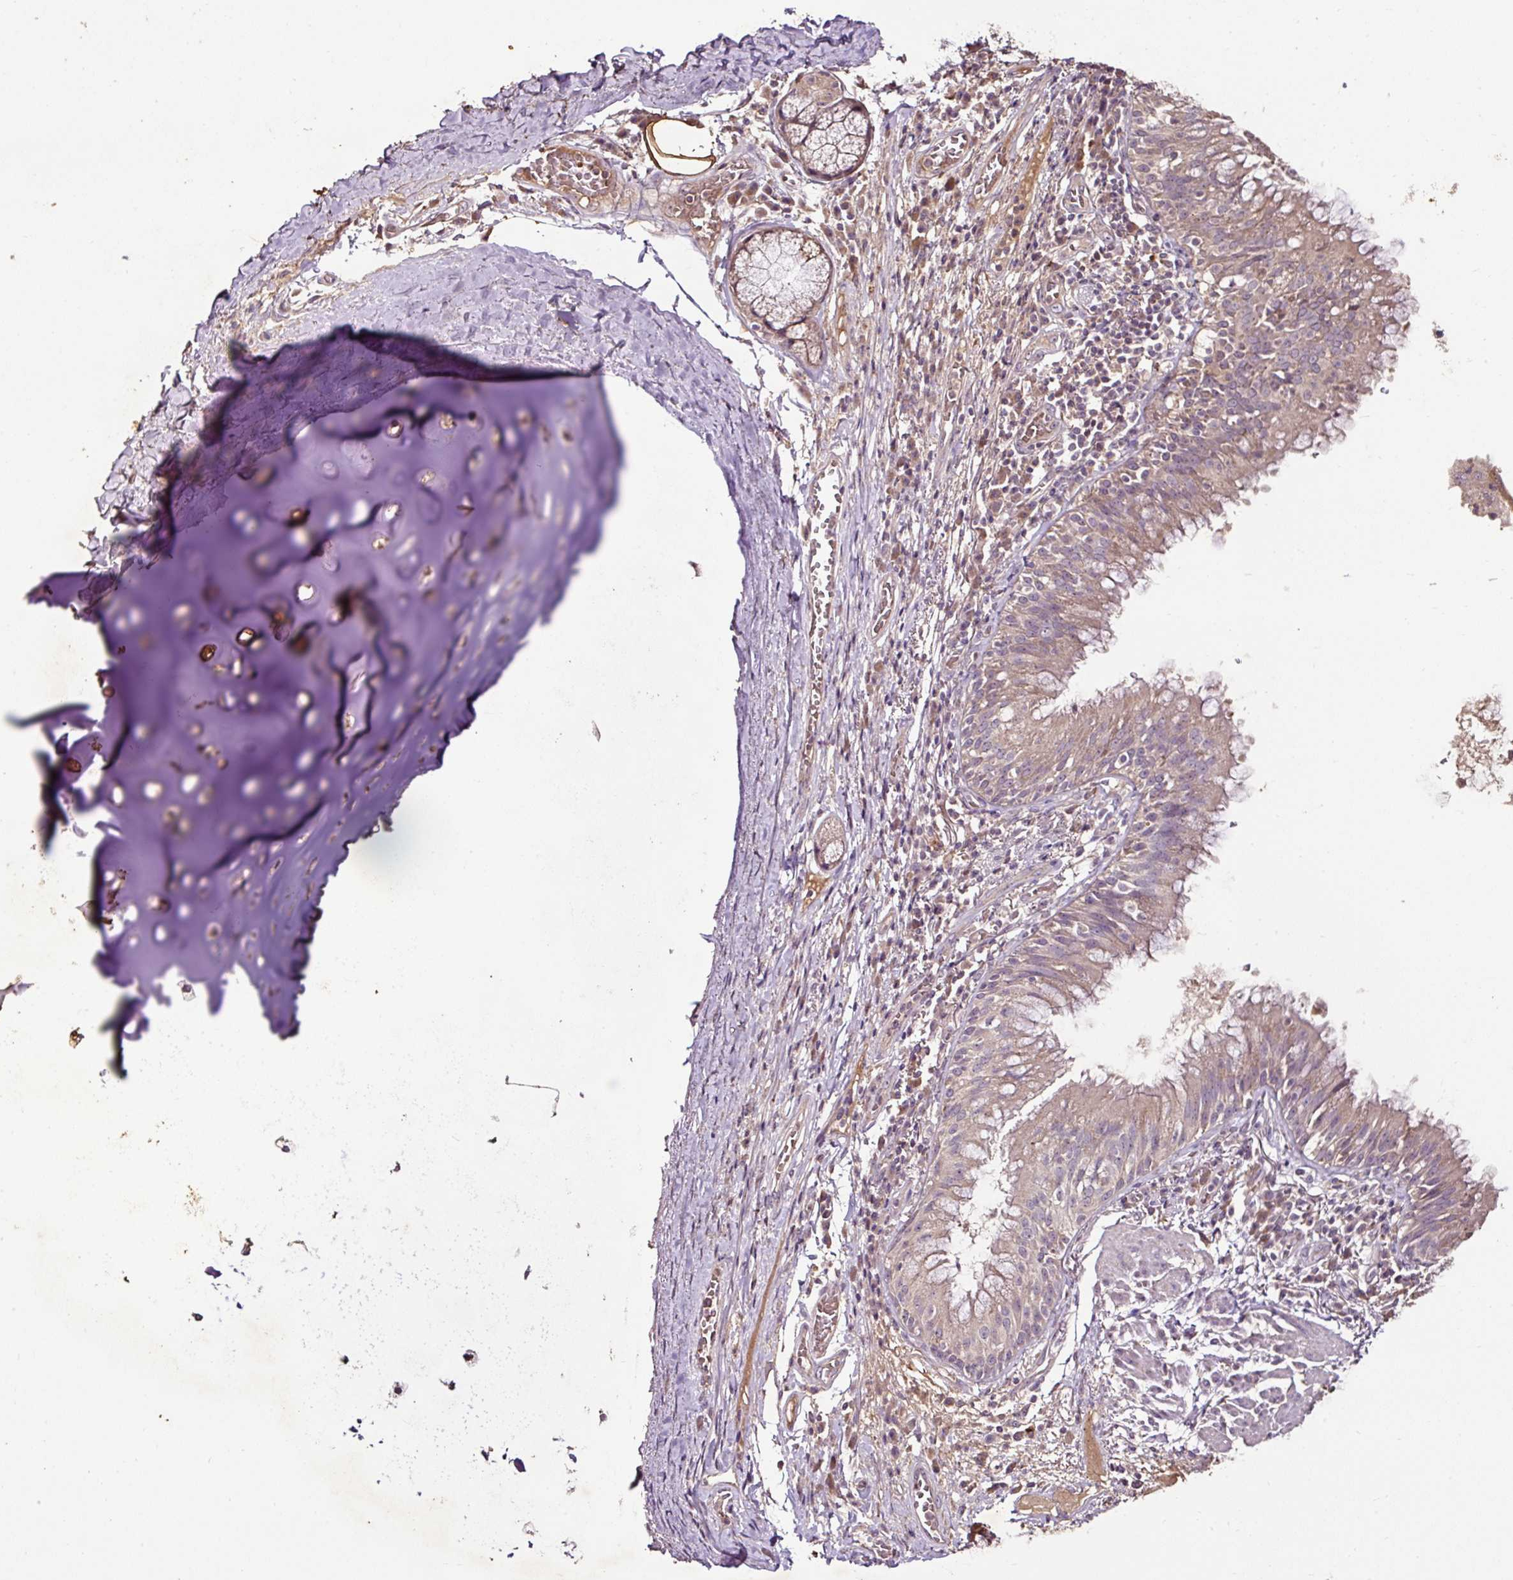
{"staining": {"intensity": "weak", "quantity": "<25%", "location": "cytoplasmic/membranous"}, "tissue": "bronchus", "cell_type": "Respiratory epithelial cells", "image_type": "normal", "snomed": [{"axis": "morphology", "description": "Normal tissue, NOS"}, {"axis": "topography", "description": "Cartilage tissue"}, {"axis": "topography", "description": "Bronchus"}], "caption": "Respiratory epithelial cells show no significant staining in benign bronchus. (DAB (3,3'-diaminobenzidine) IHC visualized using brightfield microscopy, high magnification).", "gene": "LRTM2", "patient": {"sex": "male", "age": 56}}